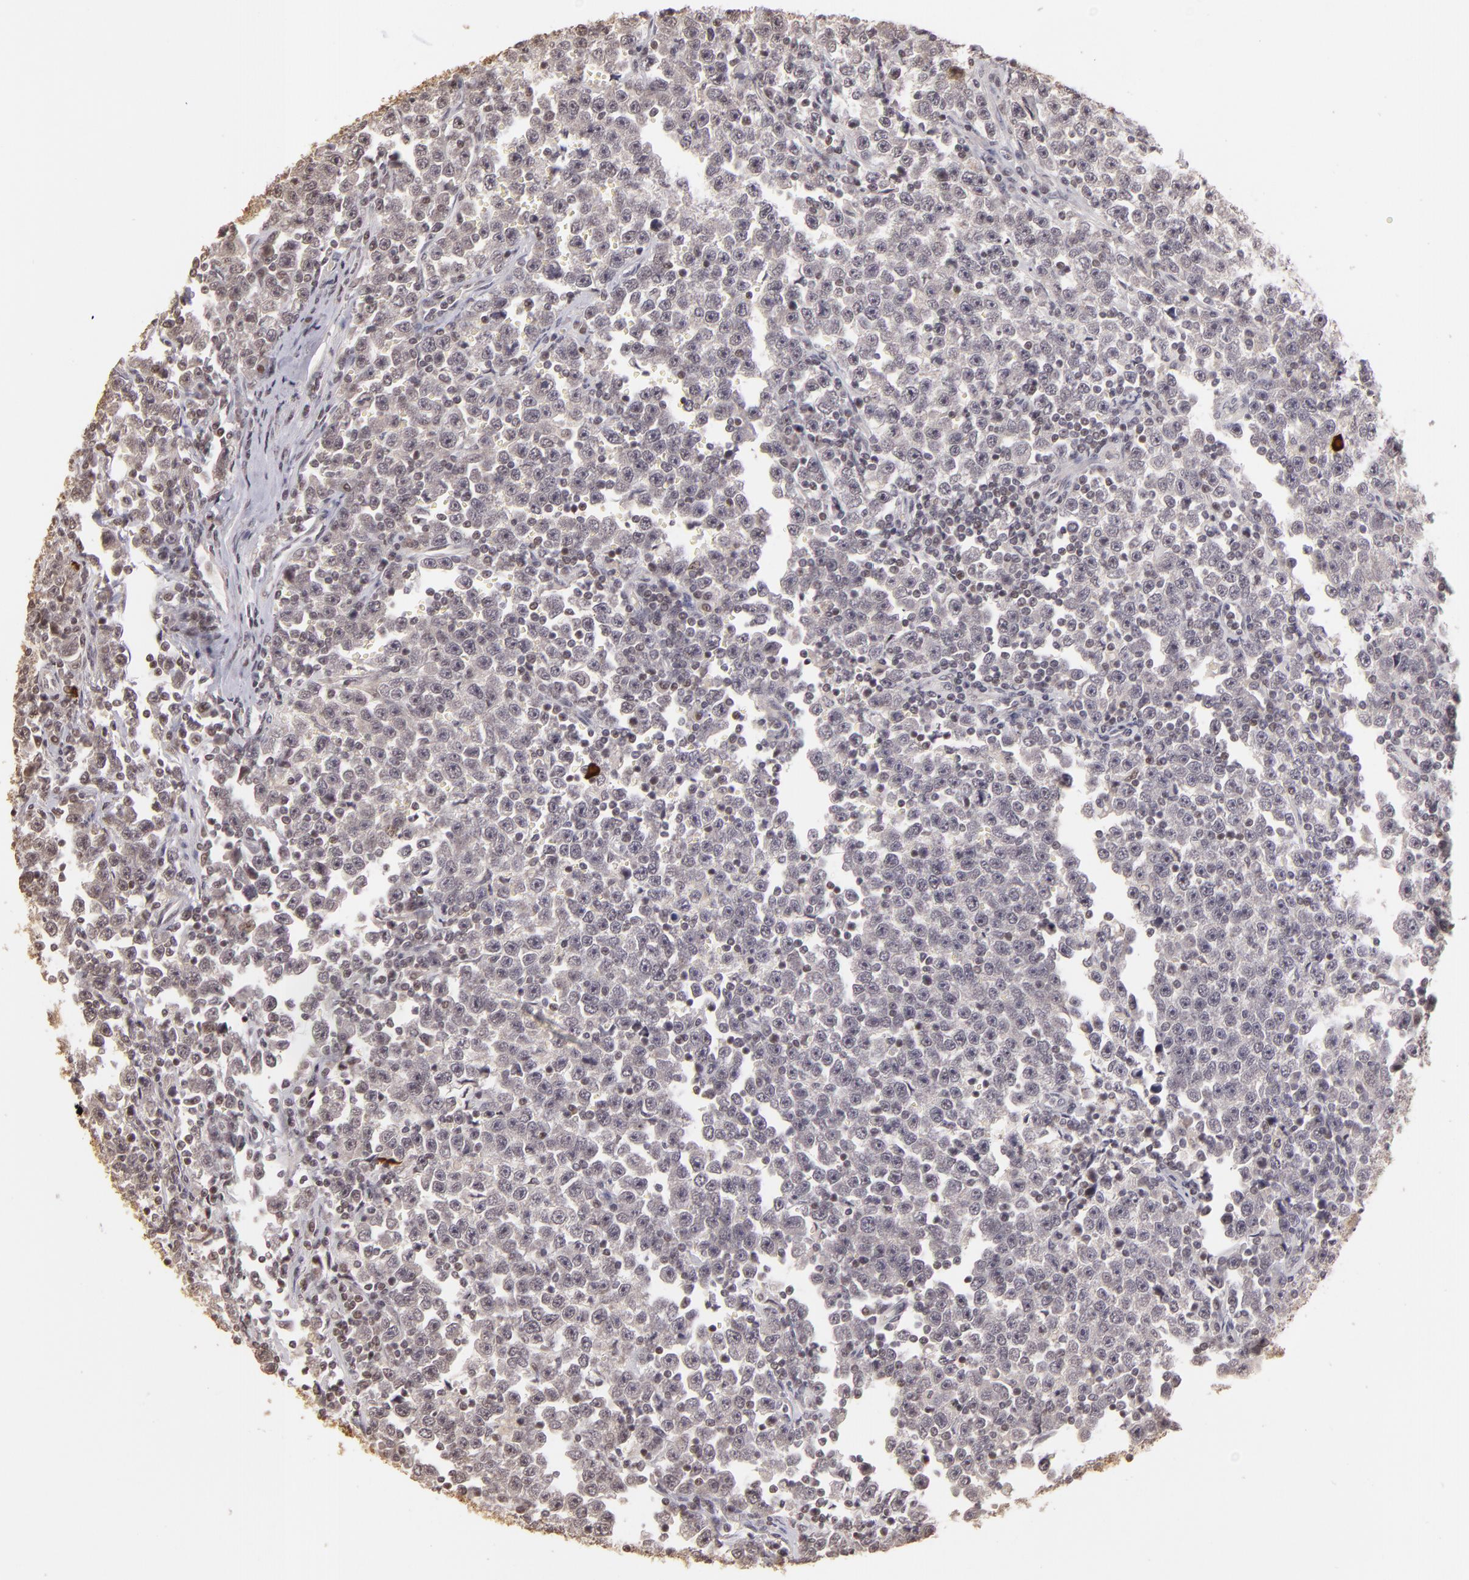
{"staining": {"intensity": "weak", "quantity": "<25%", "location": "nuclear"}, "tissue": "testis cancer", "cell_type": "Tumor cells", "image_type": "cancer", "snomed": [{"axis": "morphology", "description": "Seminoma, NOS"}, {"axis": "topography", "description": "Testis"}], "caption": "This is a micrograph of immunohistochemistry staining of seminoma (testis), which shows no expression in tumor cells.", "gene": "RARB", "patient": {"sex": "male", "age": 43}}